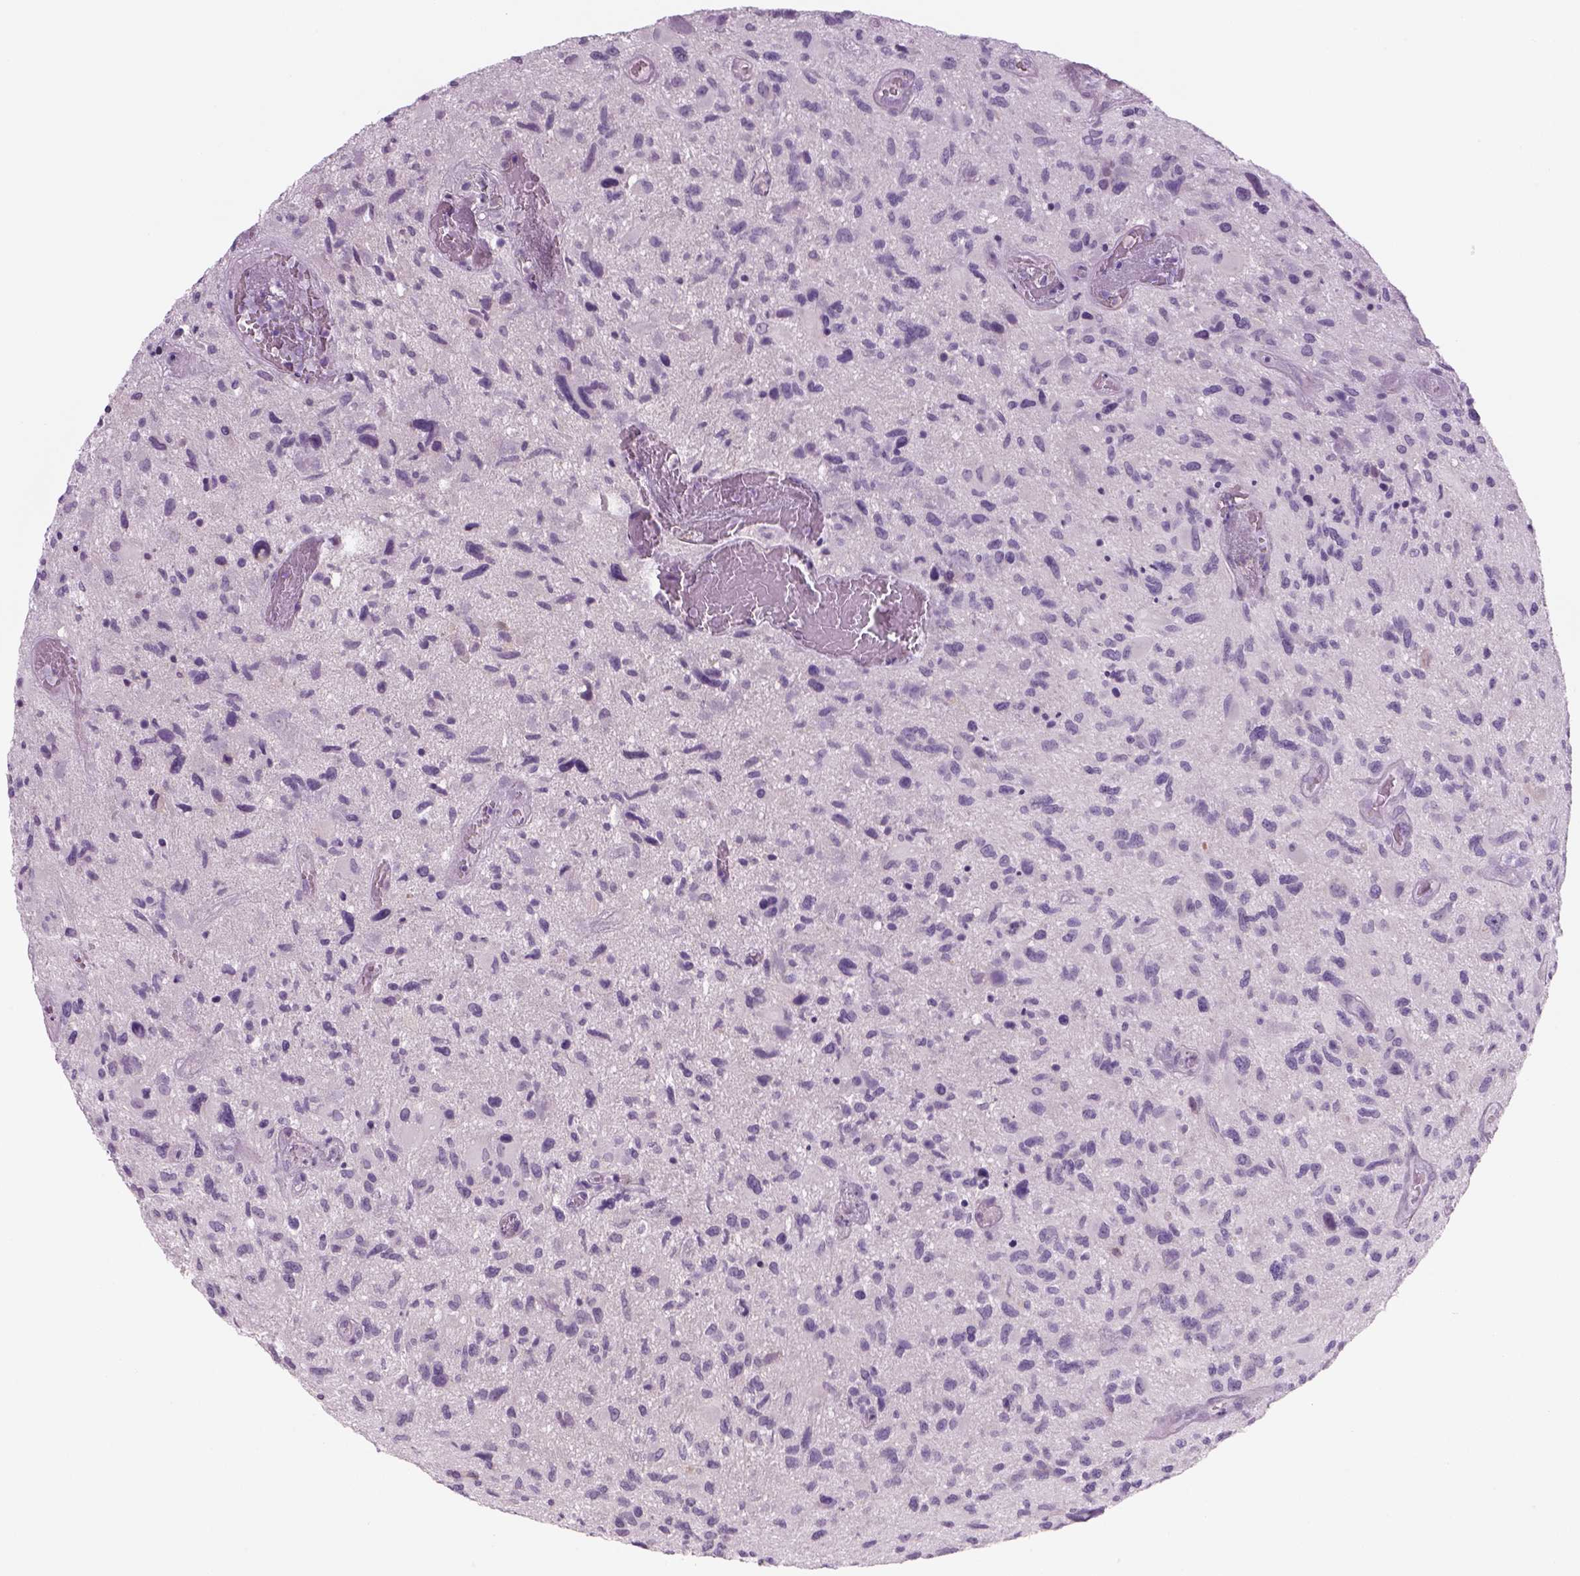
{"staining": {"intensity": "negative", "quantity": "none", "location": "none"}, "tissue": "glioma", "cell_type": "Tumor cells", "image_type": "cancer", "snomed": [{"axis": "morphology", "description": "Glioma, malignant, NOS"}, {"axis": "morphology", "description": "Glioma, malignant, High grade"}, {"axis": "topography", "description": "Brain"}], "caption": "Immunohistochemistry (IHC) of malignant glioma (high-grade) demonstrates no expression in tumor cells.", "gene": "MDH1B", "patient": {"sex": "female", "age": 71}}